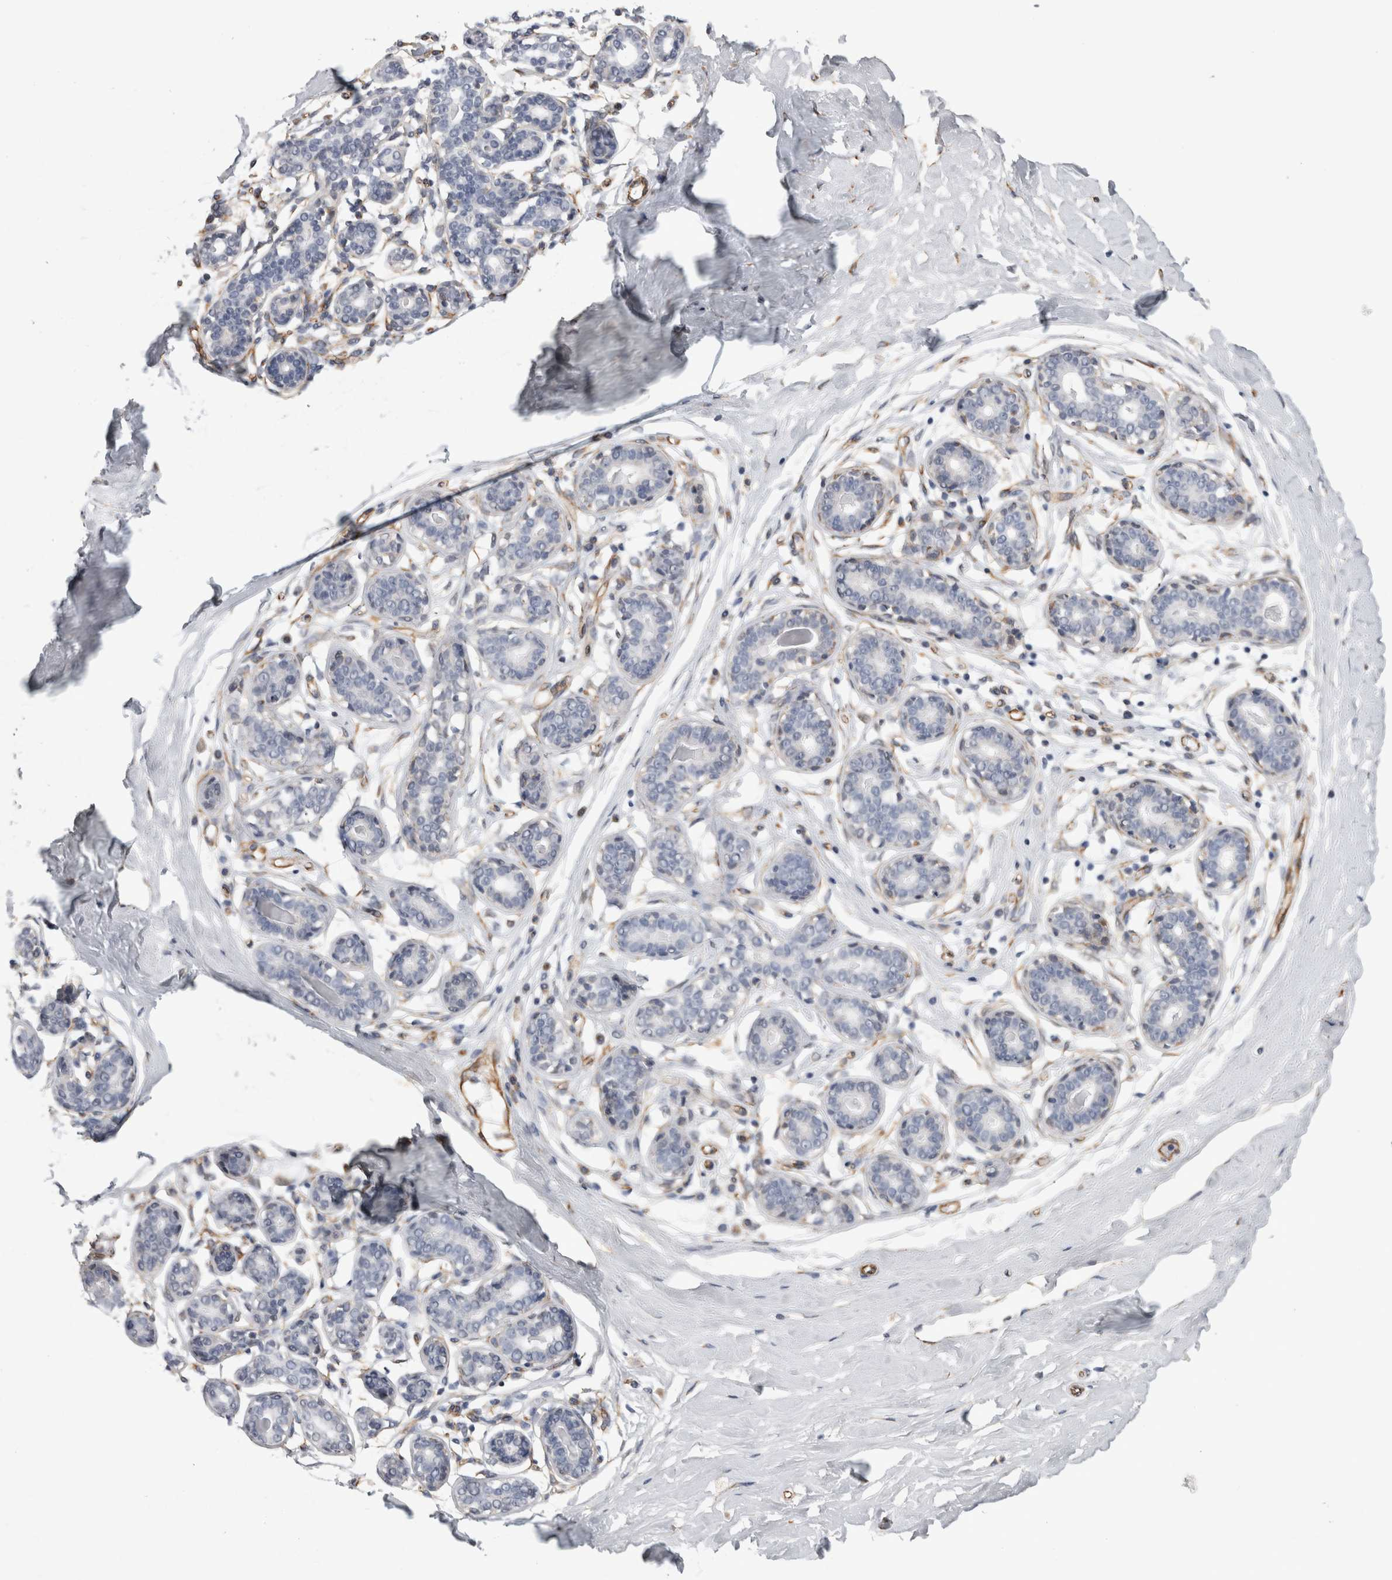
{"staining": {"intensity": "negative", "quantity": "none", "location": "none"}, "tissue": "breast", "cell_type": "Adipocytes", "image_type": "normal", "snomed": [{"axis": "morphology", "description": "Normal tissue, NOS"}, {"axis": "topography", "description": "Breast"}], "caption": "Immunohistochemistry image of unremarkable human breast stained for a protein (brown), which displays no expression in adipocytes. (Stains: DAB (3,3'-diaminobenzidine) immunohistochemistry with hematoxylin counter stain, Microscopy: brightfield microscopy at high magnification).", "gene": "ACOT7", "patient": {"sex": "female", "age": 23}}